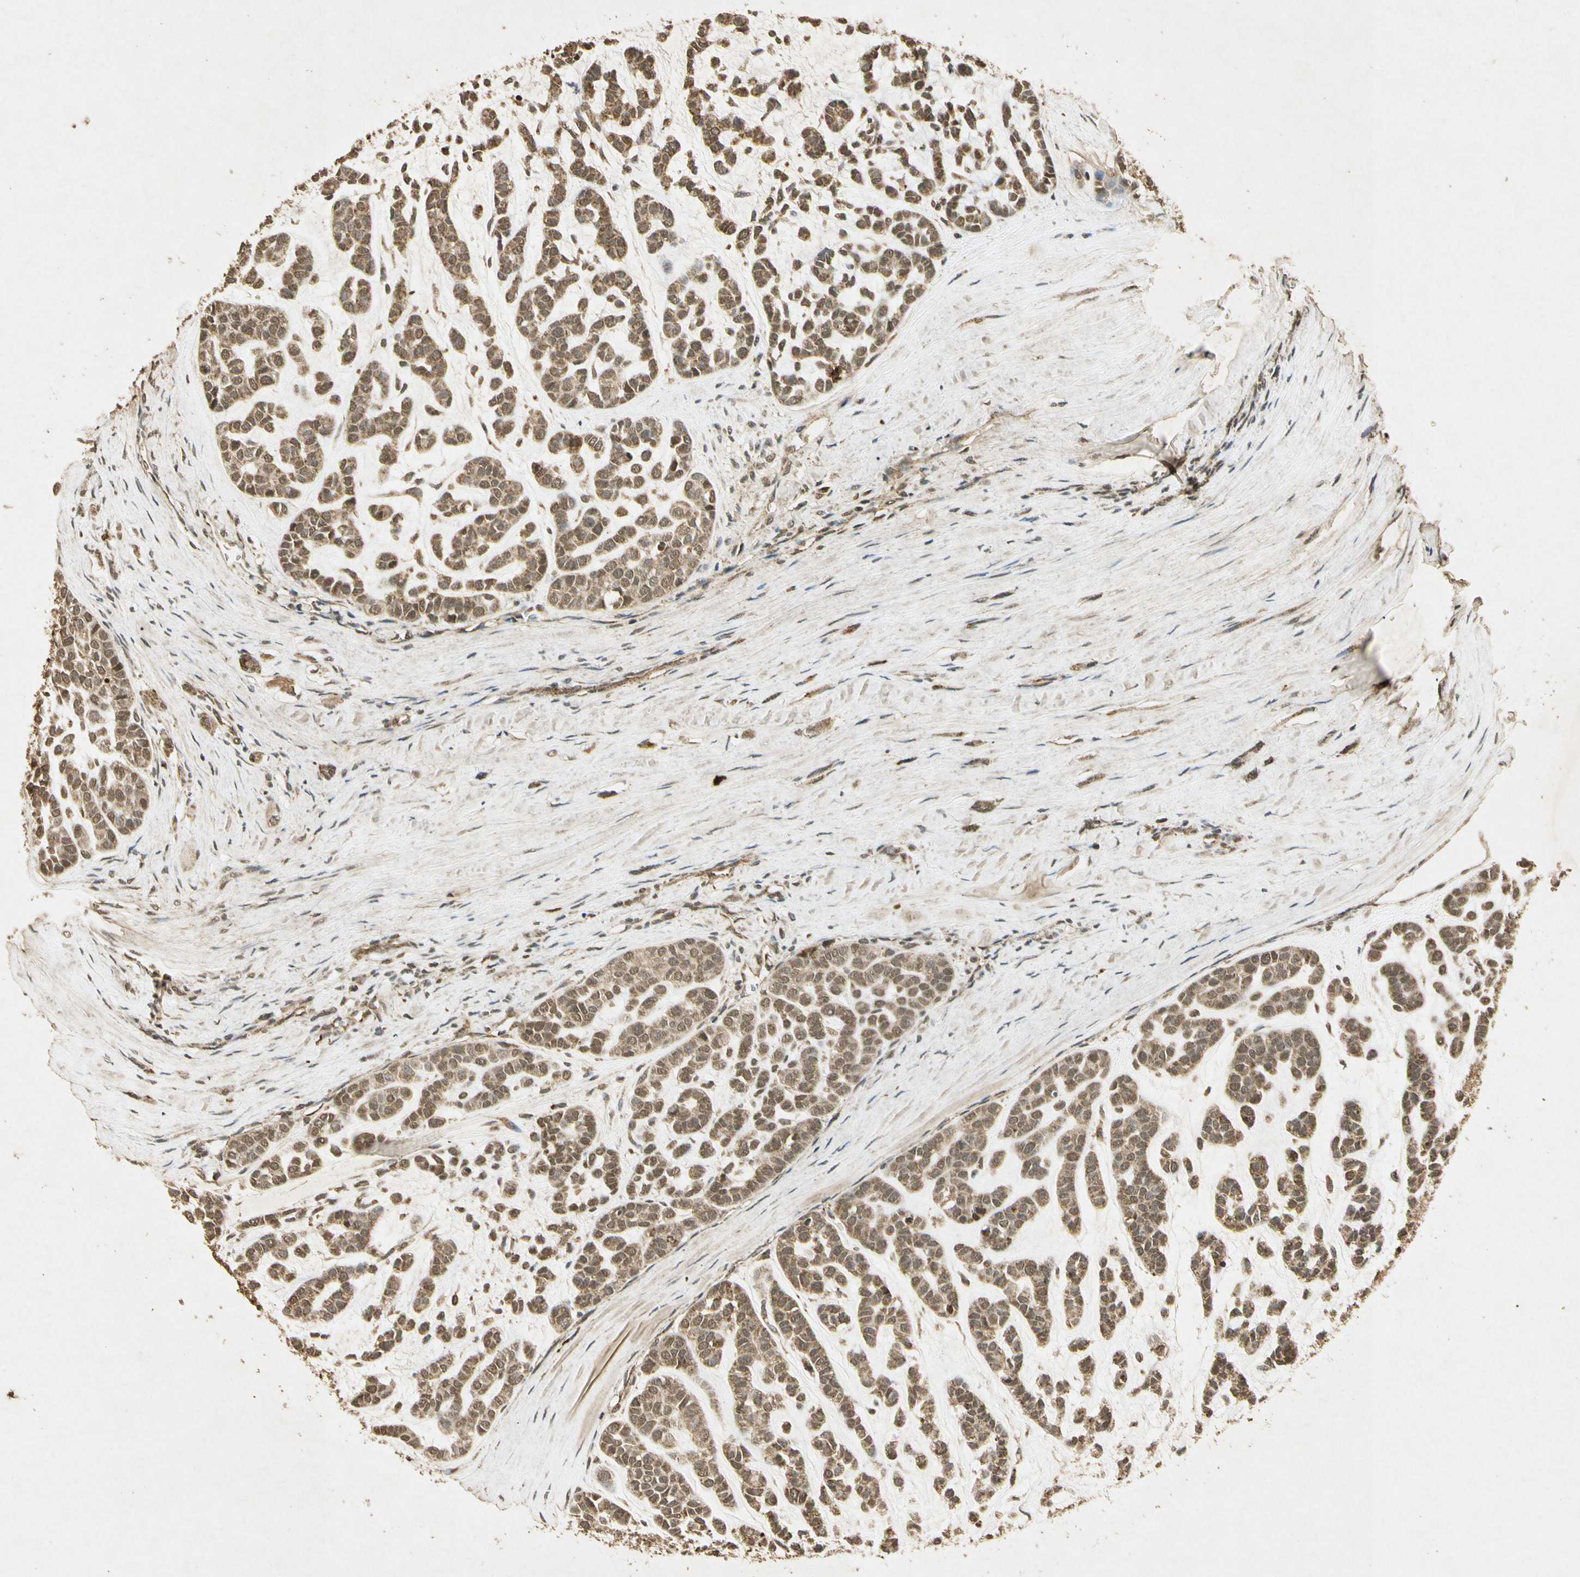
{"staining": {"intensity": "moderate", "quantity": ">75%", "location": "cytoplasmic/membranous"}, "tissue": "head and neck cancer", "cell_type": "Tumor cells", "image_type": "cancer", "snomed": [{"axis": "morphology", "description": "Adenocarcinoma, NOS"}, {"axis": "morphology", "description": "Adenoma, NOS"}, {"axis": "topography", "description": "Head-Neck"}], "caption": "Immunohistochemical staining of head and neck cancer (adenocarcinoma) demonstrates medium levels of moderate cytoplasmic/membranous staining in about >75% of tumor cells. Nuclei are stained in blue.", "gene": "PRDX3", "patient": {"sex": "female", "age": 55}}